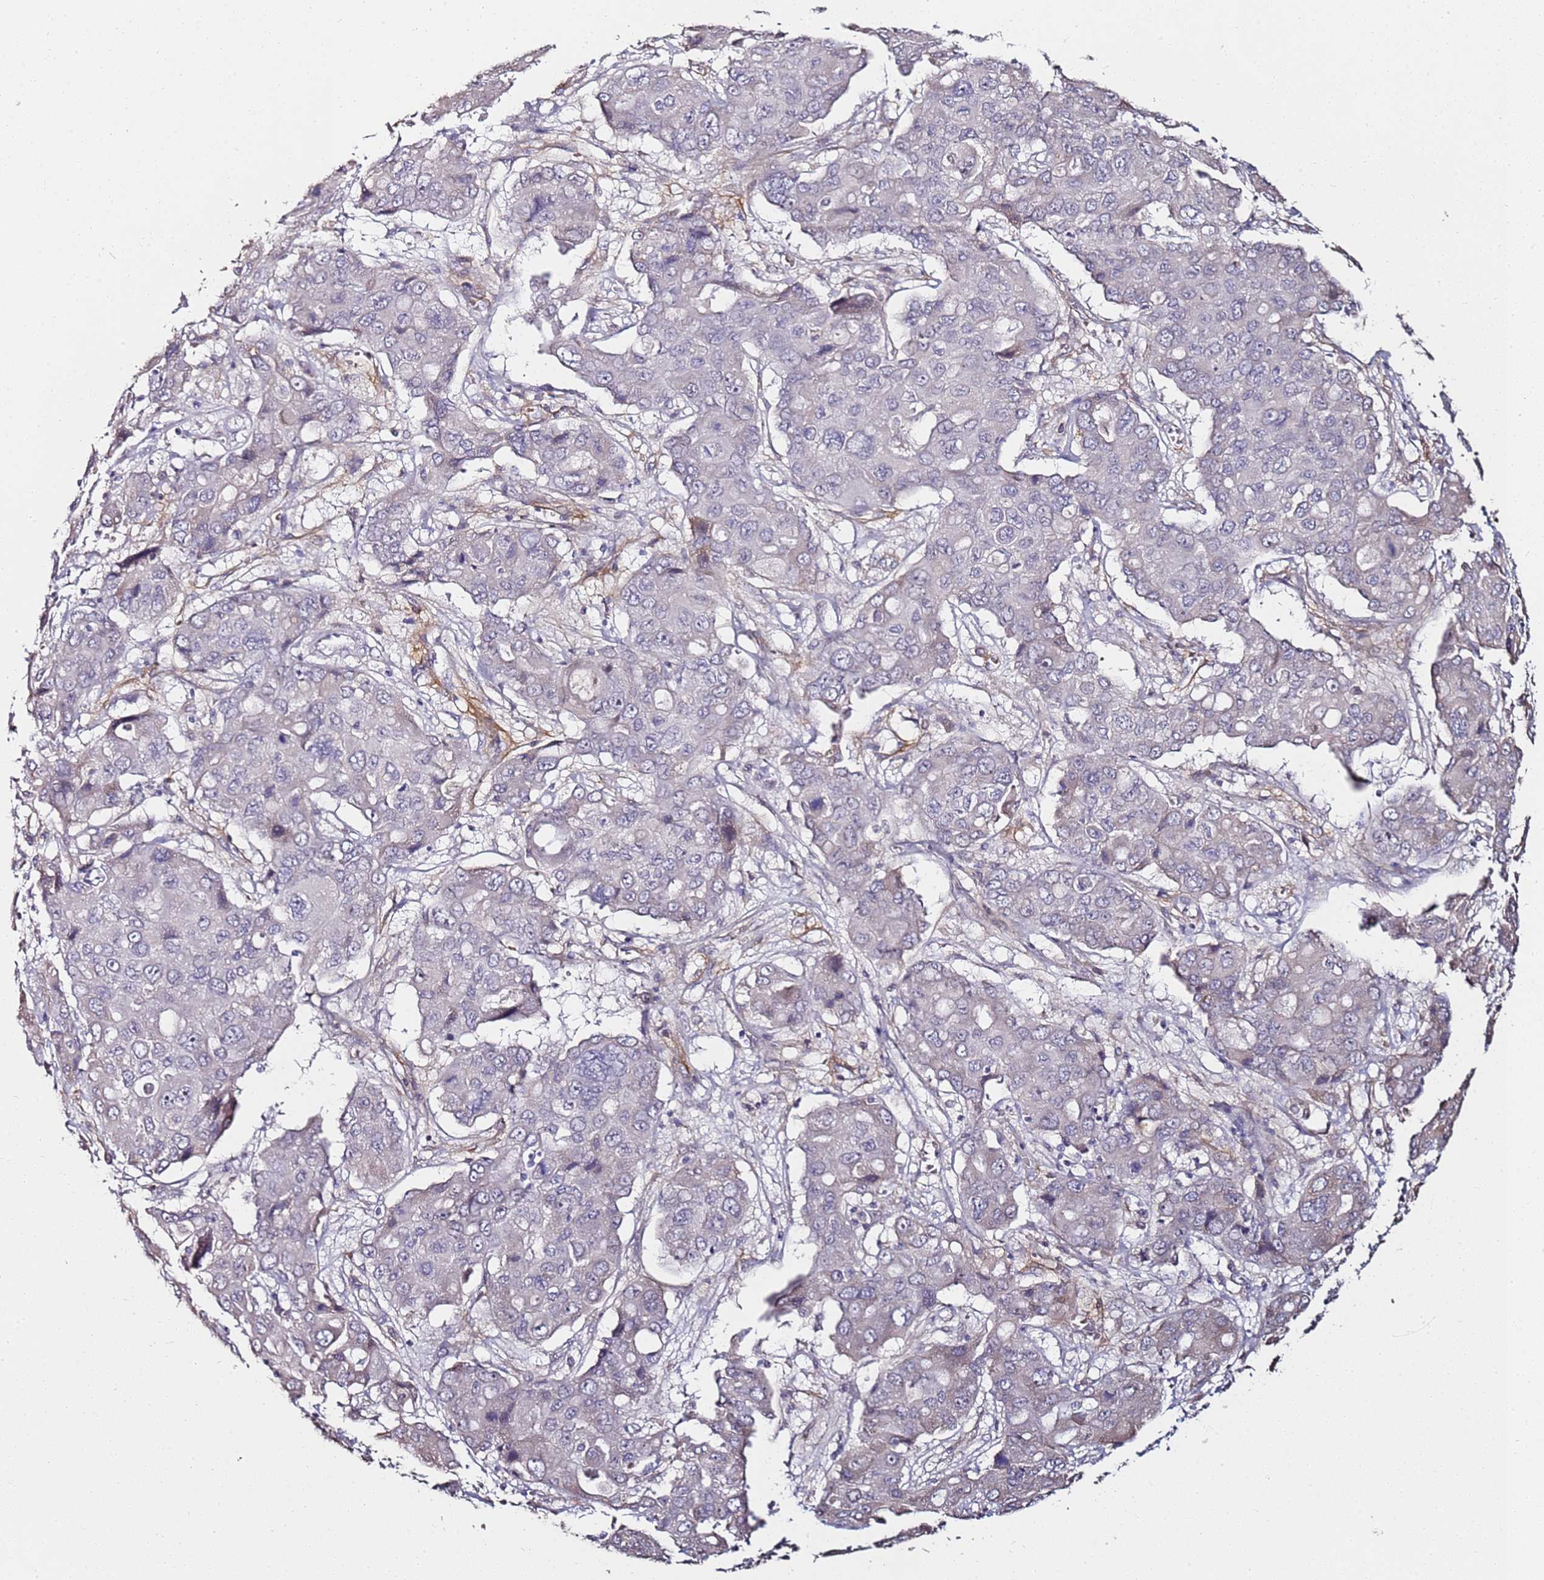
{"staining": {"intensity": "negative", "quantity": "none", "location": "none"}, "tissue": "liver cancer", "cell_type": "Tumor cells", "image_type": "cancer", "snomed": [{"axis": "morphology", "description": "Cholangiocarcinoma"}, {"axis": "topography", "description": "Liver"}], "caption": "DAB (3,3'-diaminobenzidine) immunohistochemical staining of cholangiocarcinoma (liver) displays no significant staining in tumor cells.", "gene": "C3orf80", "patient": {"sex": "male", "age": 67}}